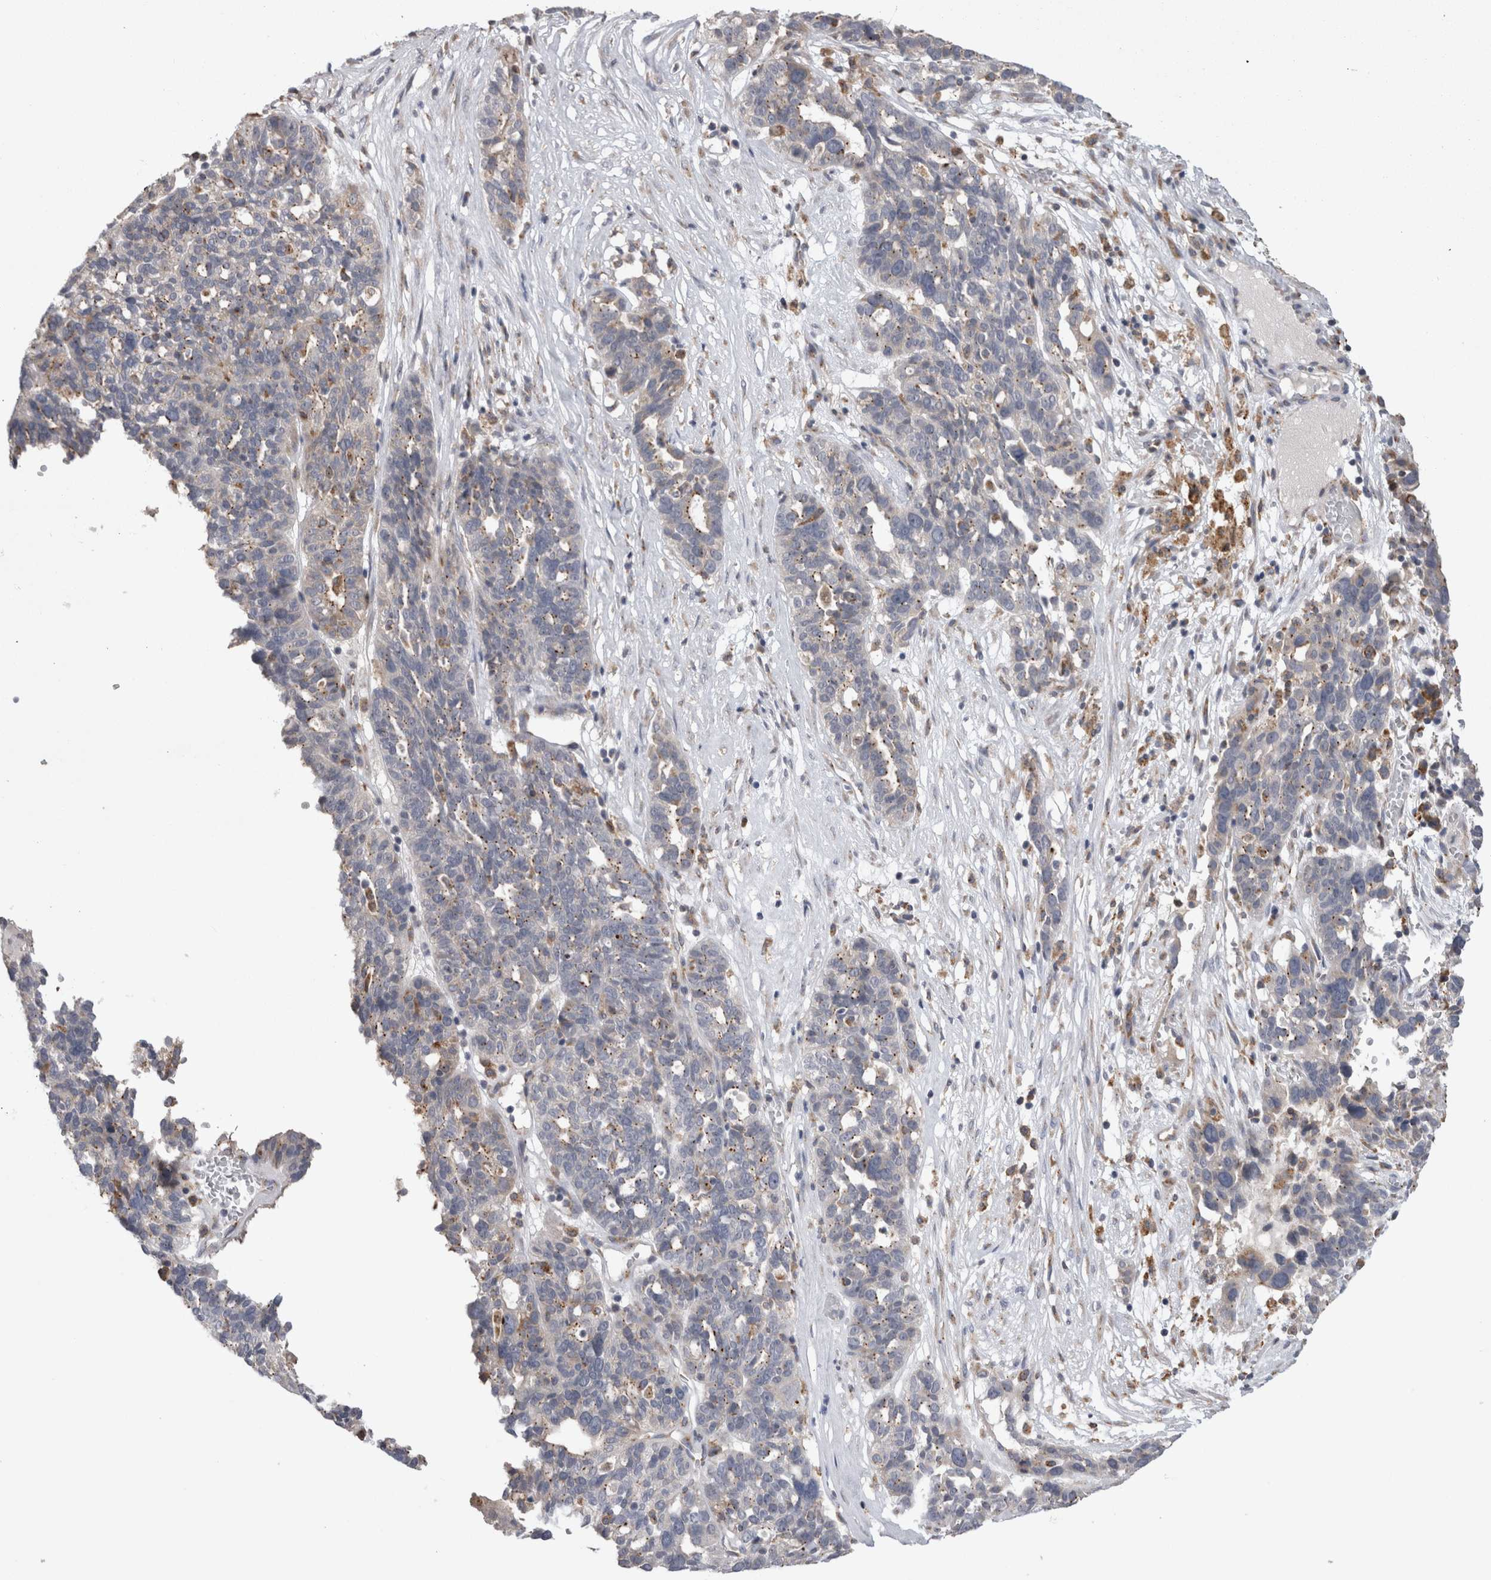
{"staining": {"intensity": "moderate", "quantity": "<25%", "location": "cytoplasmic/membranous"}, "tissue": "ovarian cancer", "cell_type": "Tumor cells", "image_type": "cancer", "snomed": [{"axis": "morphology", "description": "Cystadenocarcinoma, serous, NOS"}, {"axis": "topography", "description": "Ovary"}], "caption": "Ovarian serous cystadenocarcinoma stained with a brown dye displays moderate cytoplasmic/membranous positive staining in approximately <25% of tumor cells.", "gene": "ZNF341", "patient": {"sex": "female", "age": 59}}